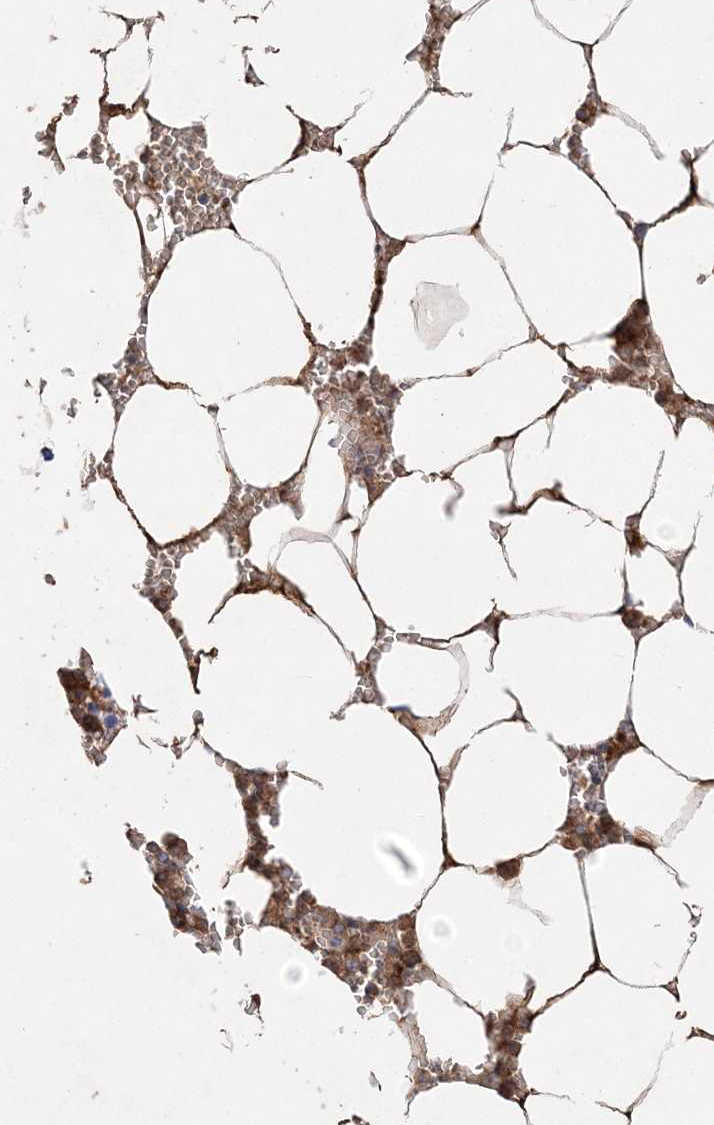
{"staining": {"intensity": "moderate", "quantity": "25%-75%", "location": "cytoplasmic/membranous"}, "tissue": "bone marrow", "cell_type": "Hematopoietic cells", "image_type": "normal", "snomed": [{"axis": "morphology", "description": "Normal tissue, NOS"}, {"axis": "topography", "description": "Bone marrow"}], "caption": "Moderate cytoplasmic/membranous expression is present in approximately 25%-75% of hematopoietic cells in unremarkable bone marrow.", "gene": "NOP16", "patient": {"sex": "male", "age": 70}}